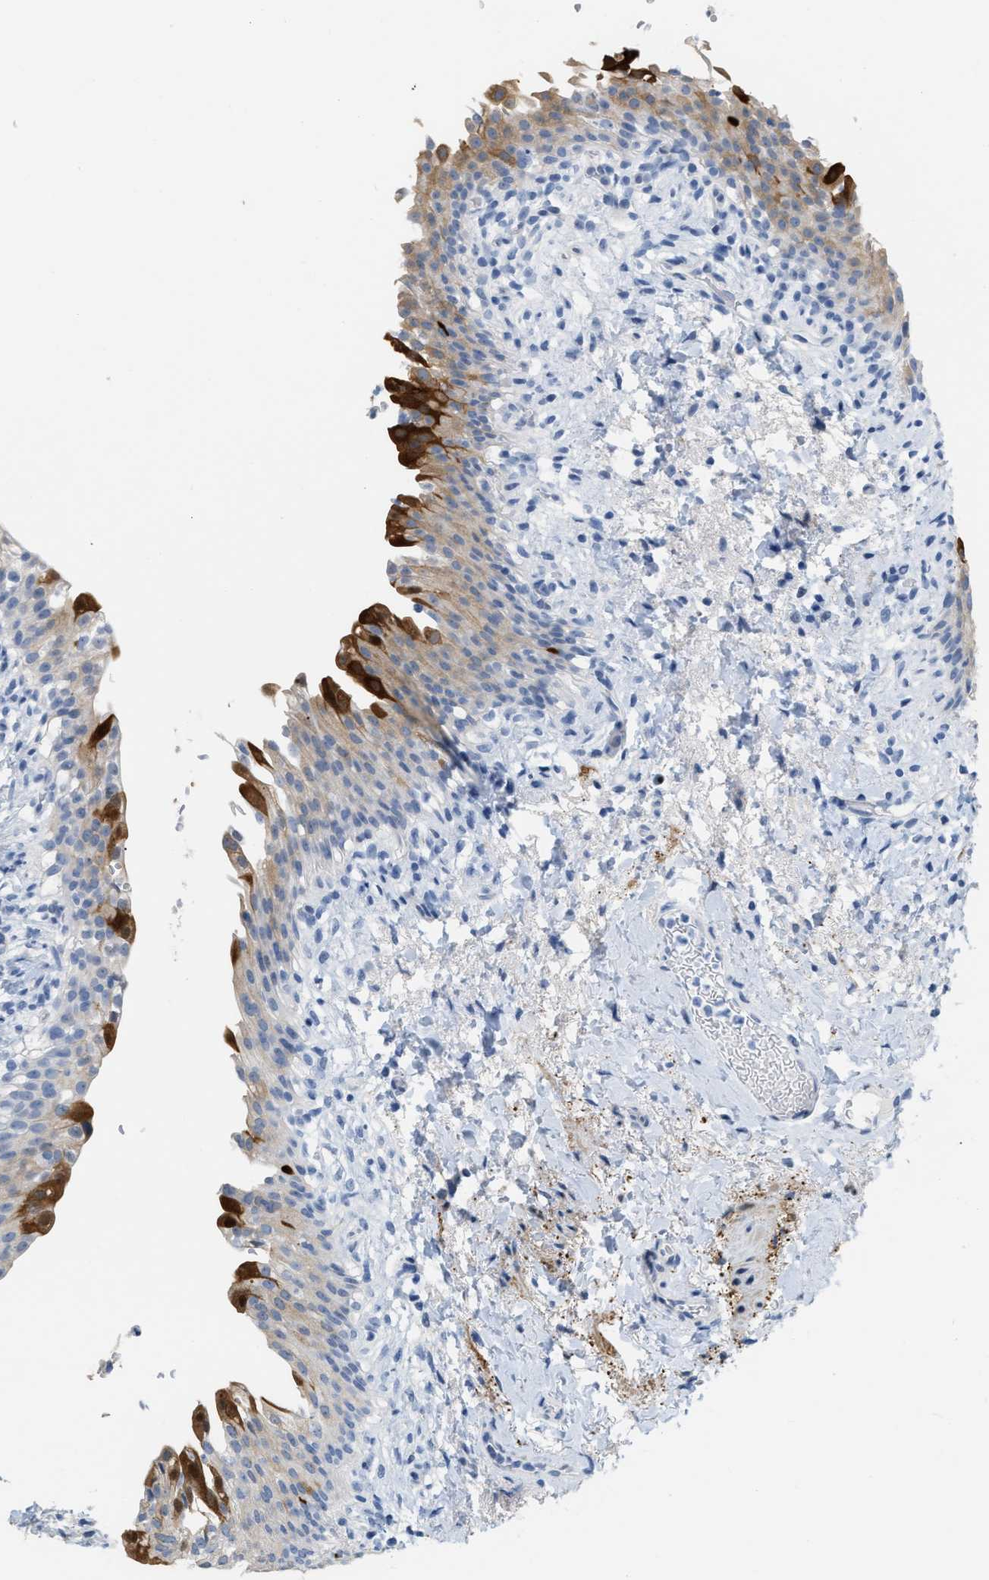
{"staining": {"intensity": "moderate", "quantity": "25%-75%", "location": "cytoplasmic/membranous"}, "tissue": "urinary bladder", "cell_type": "Urothelial cells", "image_type": "normal", "snomed": [{"axis": "morphology", "description": "Normal tissue, NOS"}, {"axis": "topography", "description": "Urinary bladder"}], "caption": "Protein expression analysis of benign human urinary bladder reveals moderate cytoplasmic/membranous expression in about 25%-75% of urothelial cells. (DAB = brown stain, brightfield microscopy at high magnification).", "gene": "CRYM", "patient": {"sex": "female", "age": 60}}